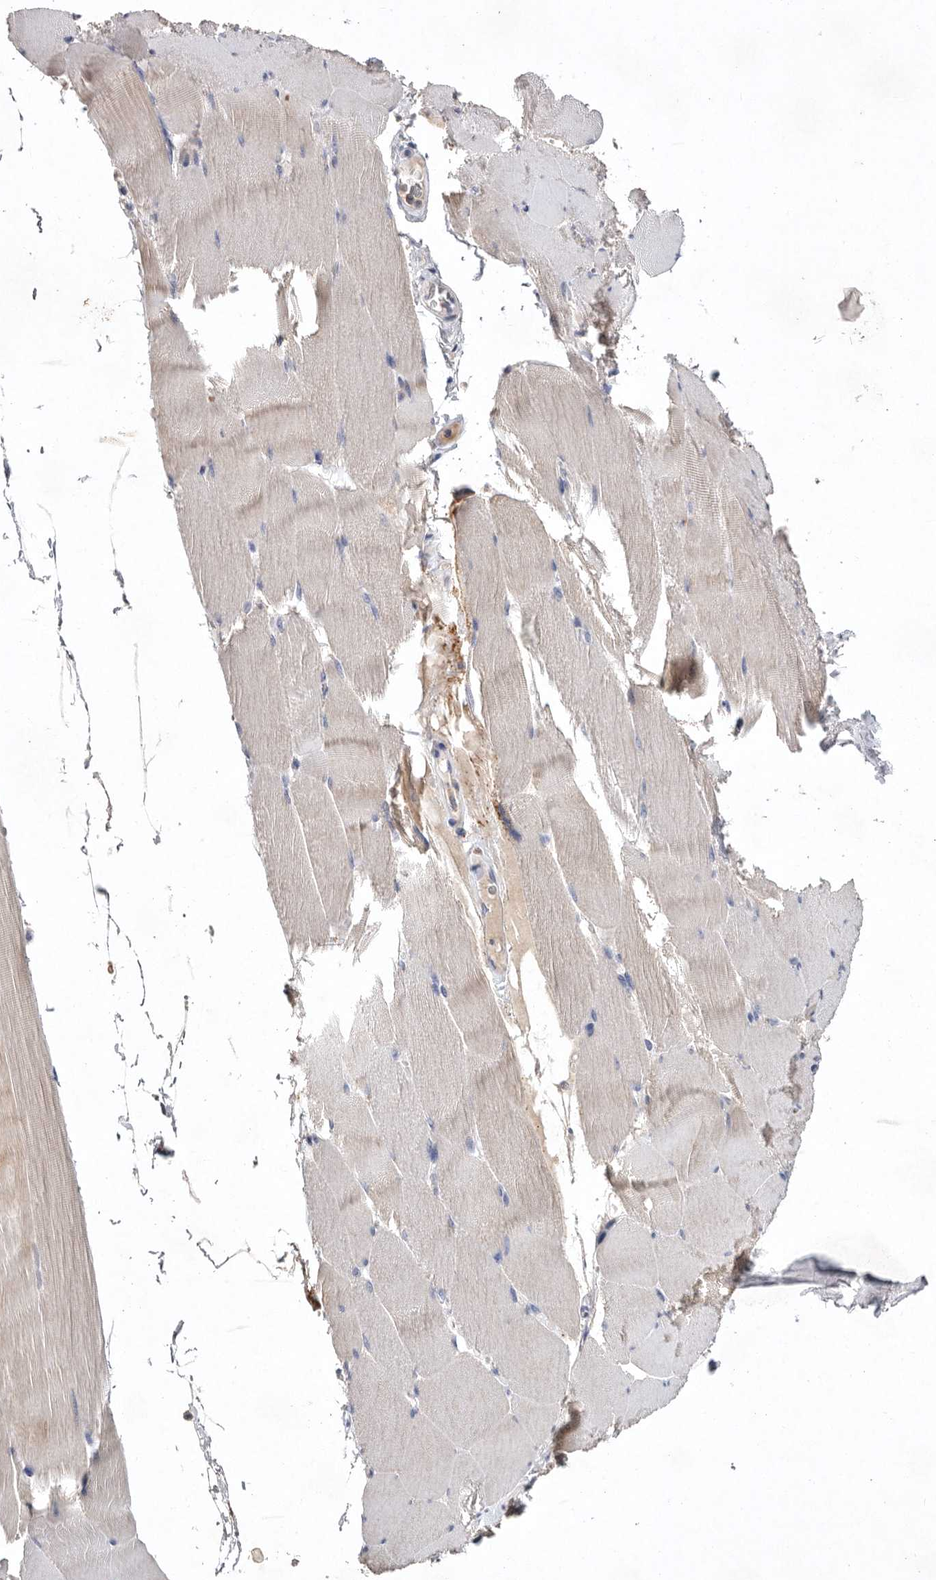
{"staining": {"intensity": "weak", "quantity": "<25%", "location": "cytoplasmic/membranous"}, "tissue": "skeletal muscle", "cell_type": "Myocytes", "image_type": "normal", "snomed": [{"axis": "morphology", "description": "Normal tissue, NOS"}, {"axis": "topography", "description": "Skeletal muscle"}], "caption": "Immunohistochemistry (IHC) of normal skeletal muscle reveals no expression in myocytes.", "gene": "TNFSF14", "patient": {"sex": "male", "age": 62}}